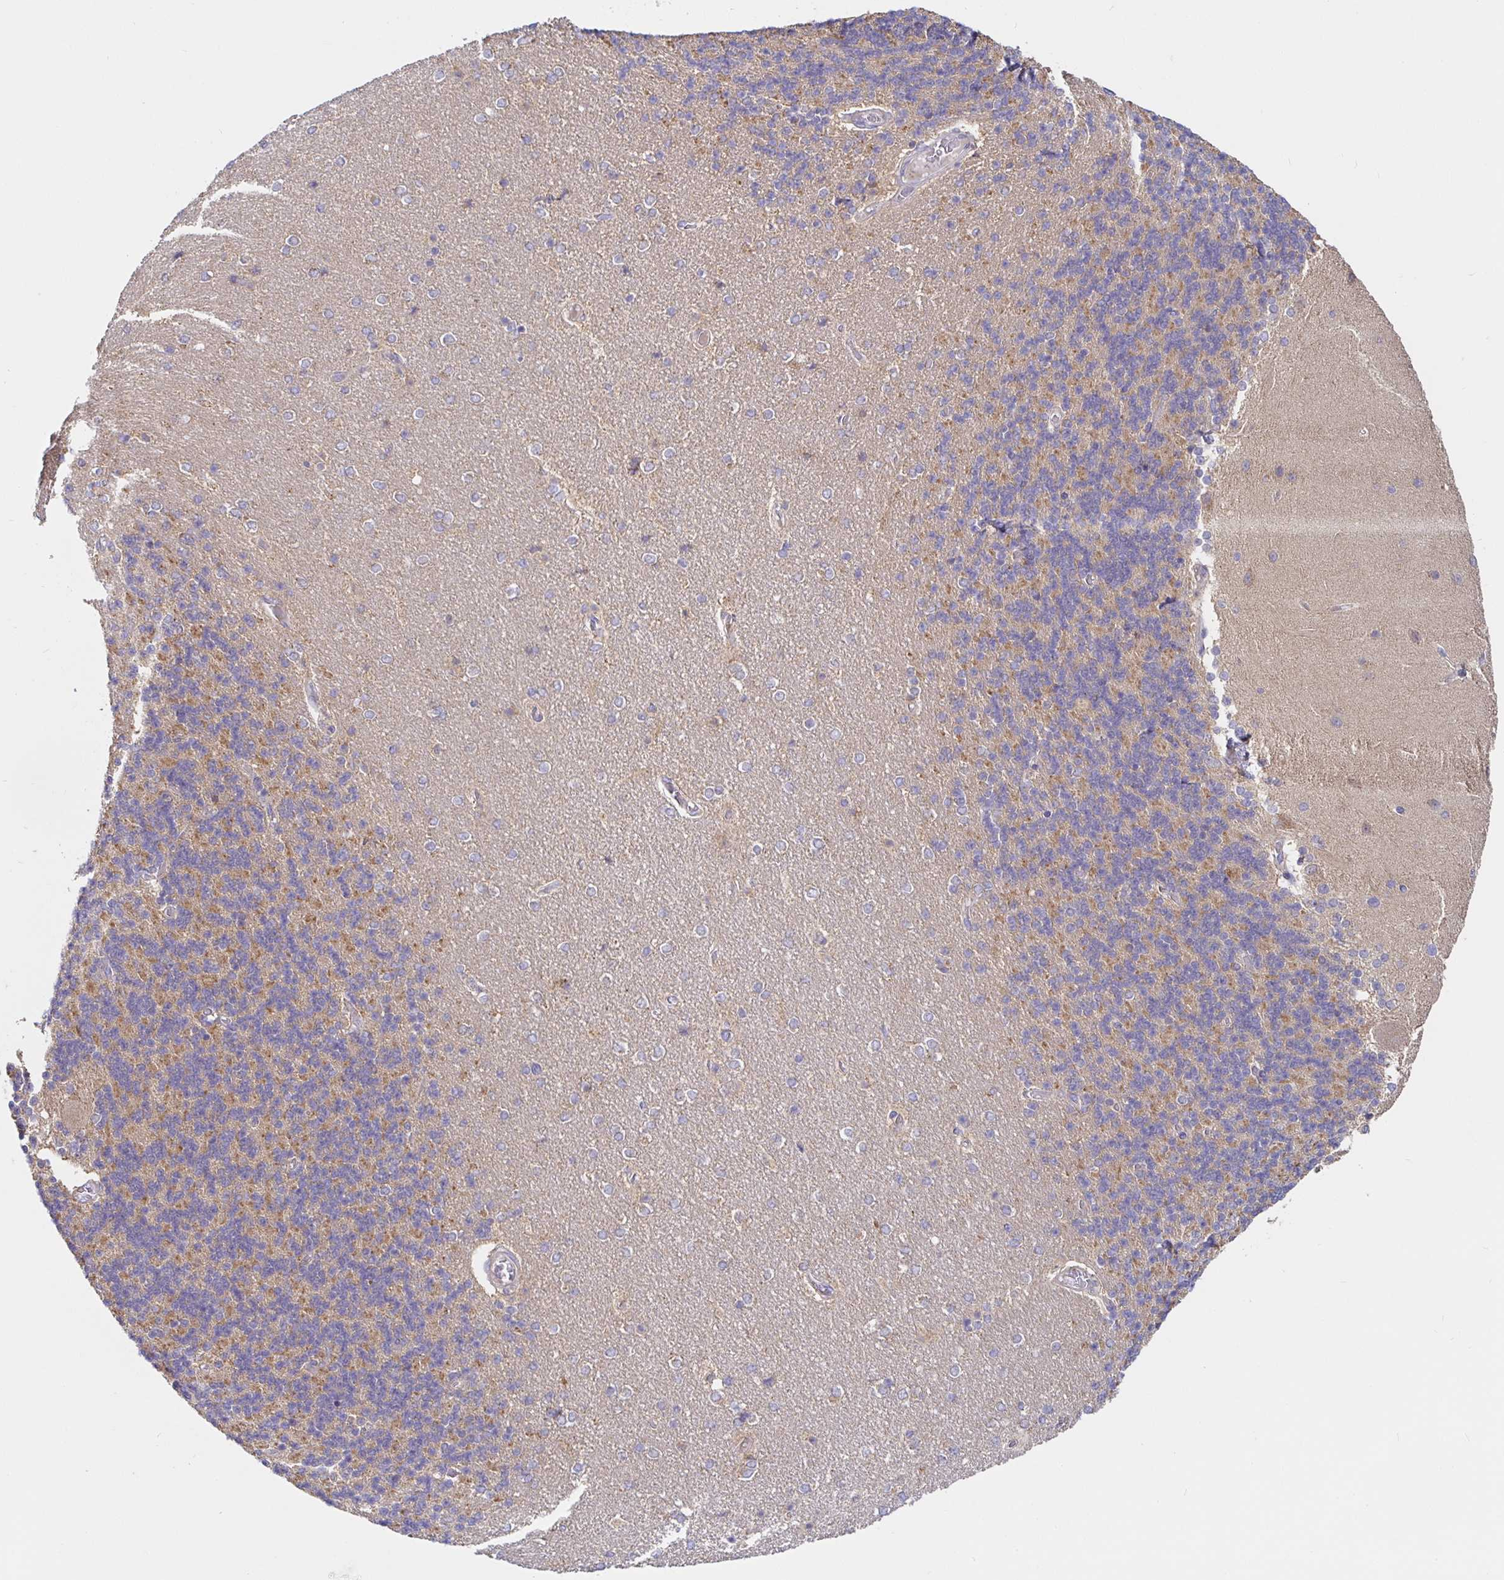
{"staining": {"intensity": "moderate", "quantity": "25%-75%", "location": "cytoplasmic/membranous"}, "tissue": "cerebellum", "cell_type": "Cells in granular layer", "image_type": "normal", "snomed": [{"axis": "morphology", "description": "Normal tissue, NOS"}, {"axis": "topography", "description": "Cerebellum"}], "caption": "The micrograph demonstrates staining of benign cerebellum, revealing moderate cytoplasmic/membranous protein positivity (brown color) within cells in granular layer.", "gene": "PRDX3", "patient": {"sex": "female", "age": 54}}